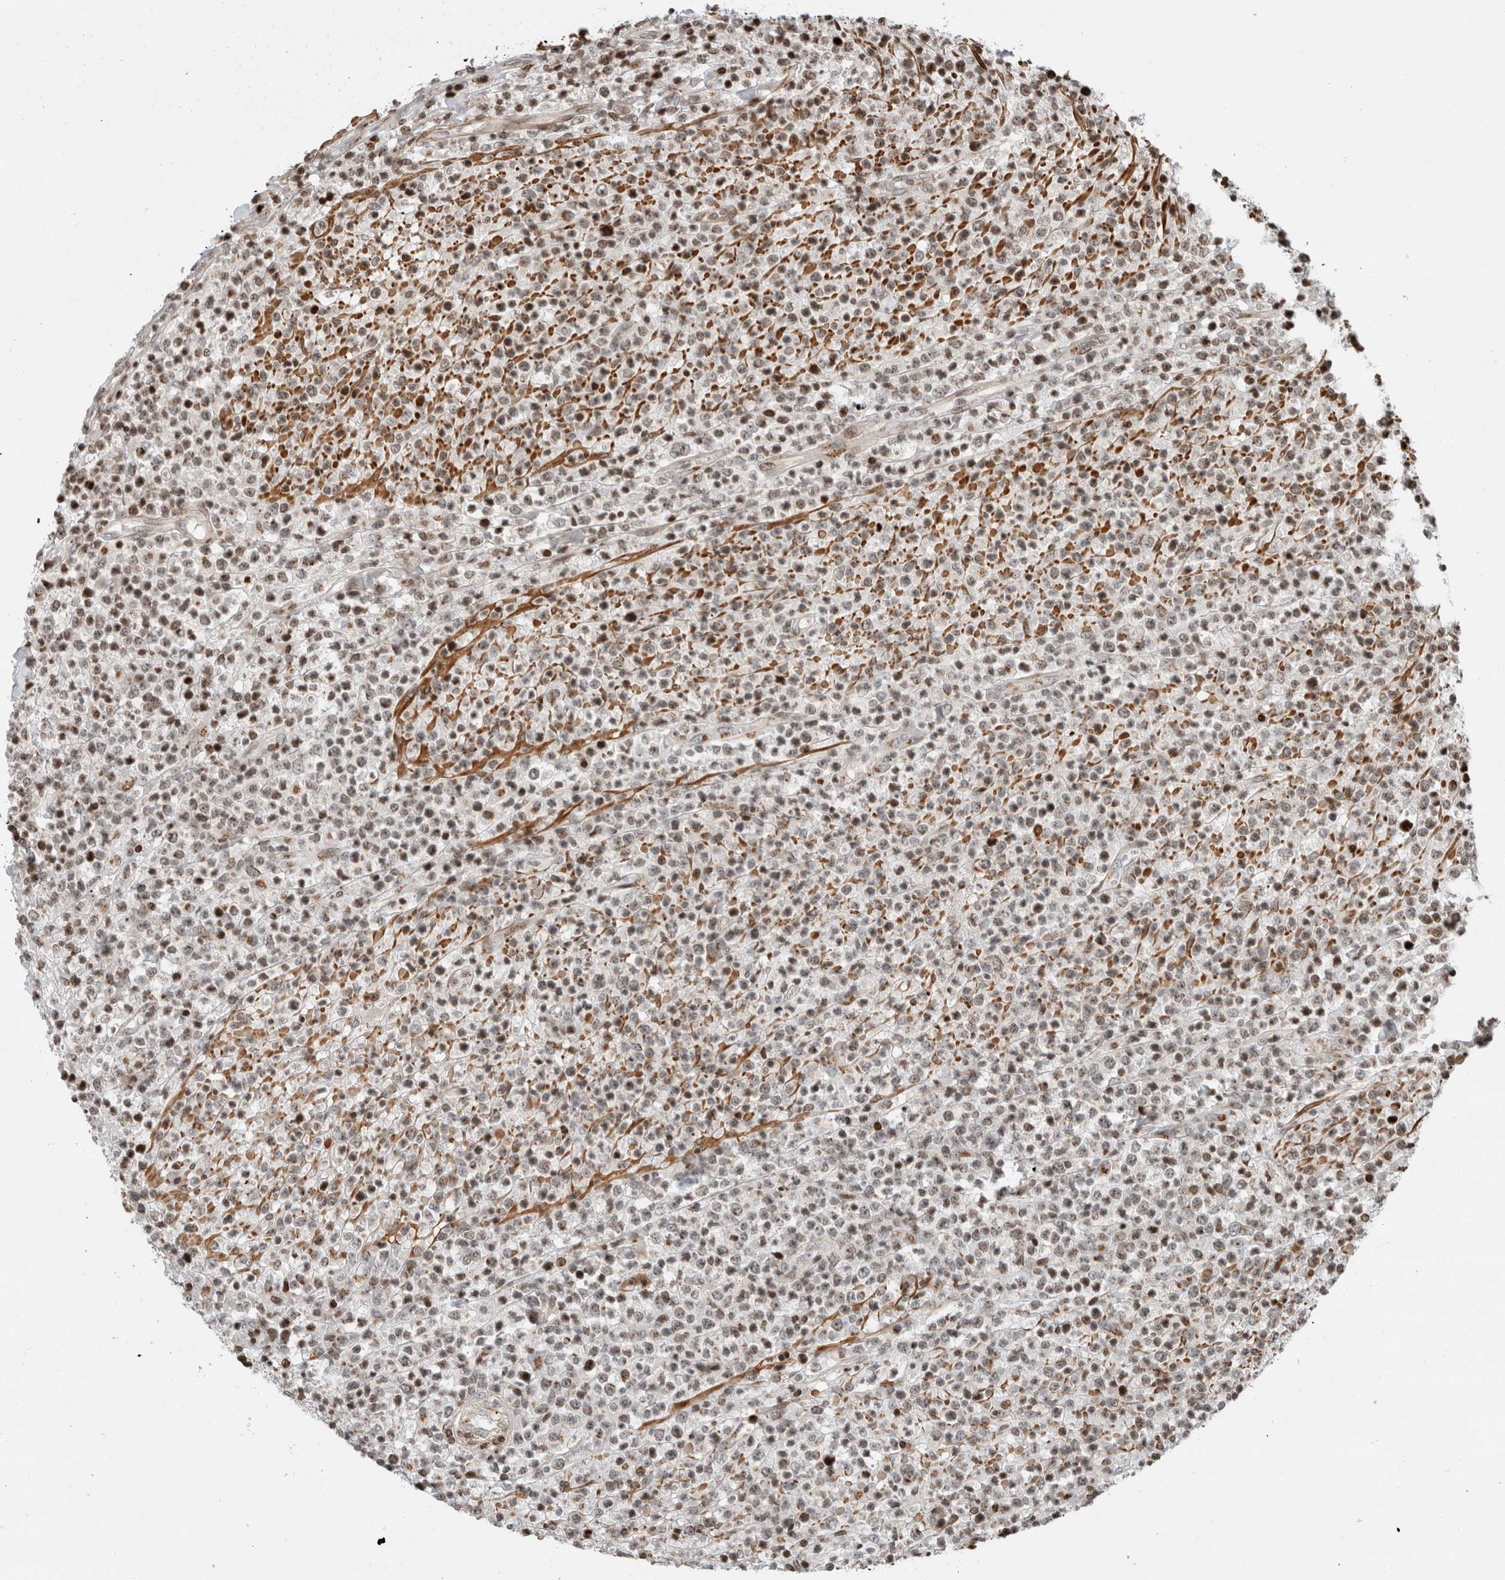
{"staining": {"intensity": "moderate", "quantity": ">75%", "location": "nuclear"}, "tissue": "lymphoma", "cell_type": "Tumor cells", "image_type": "cancer", "snomed": [{"axis": "morphology", "description": "Malignant lymphoma, non-Hodgkin's type, High grade"}, {"axis": "topography", "description": "Colon"}], "caption": "Moderate nuclear staining for a protein is seen in approximately >75% of tumor cells of malignant lymphoma, non-Hodgkin's type (high-grade) using immunohistochemistry.", "gene": "GINS4", "patient": {"sex": "female", "age": 53}}